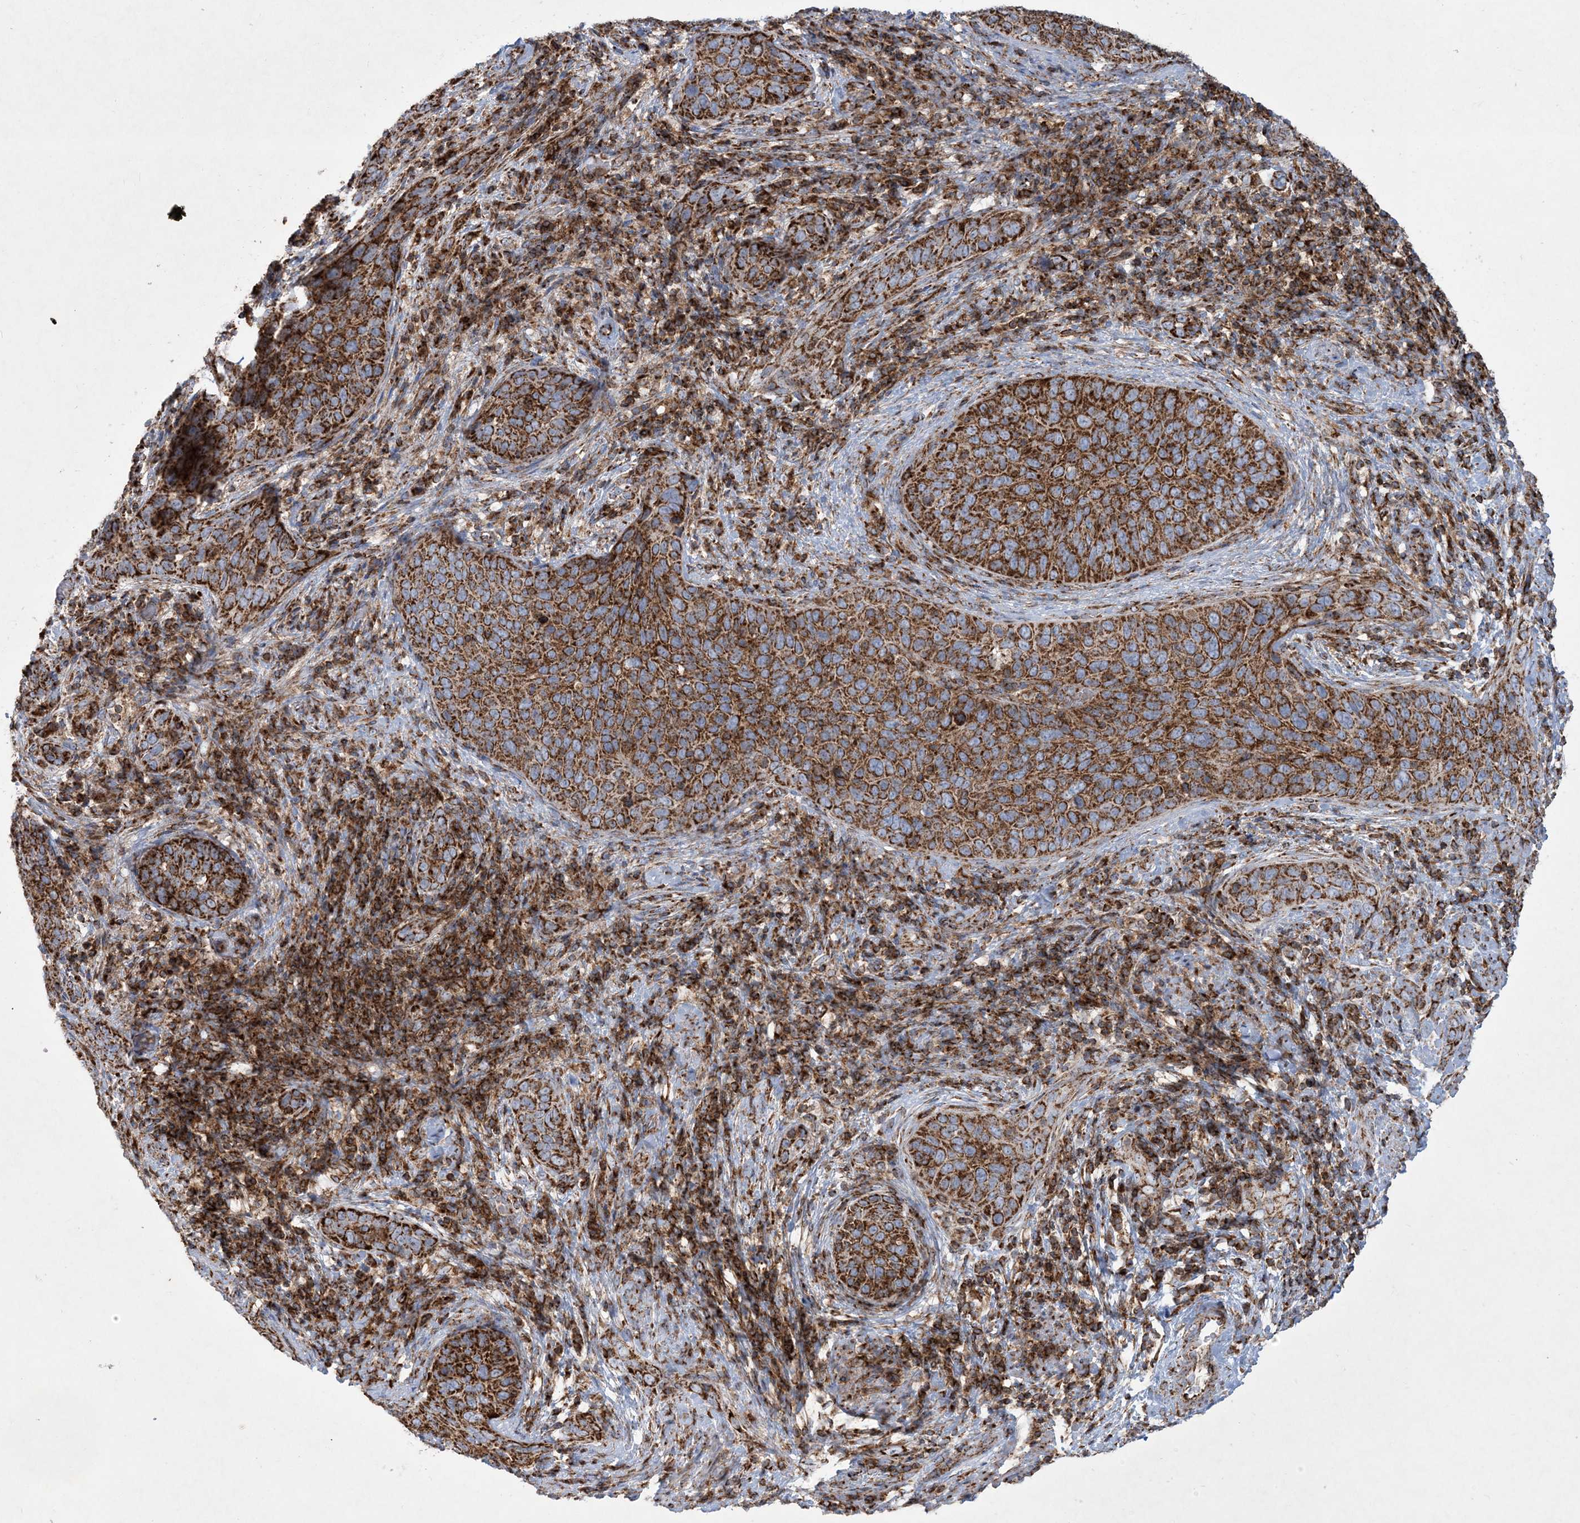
{"staining": {"intensity": "strong", "quantity": ">75%", "location": "cytoplasmic/membranous"}, "tissue": "cervical cancer", "cell_type": "Tumor cells", "image_type": "cancer", "snomed": [{"axis": "morphology", "description": "Squamous cell carcinoma, NOS"}, {"axis": "topography", "description": "Cervix"}], "caption": "High-magnification brightfield microscopy of cervical cancer (squamous cell carcinoma) stained with DAB (3,3'-diaminobenzidine) (brown) and counterstained with hematoxylin (blue). tumor cells exhibit strong cytoplasmic/membranous expression is identified in approximately>75% of cells.", "gene": "BEND4", "patient": {"sex": "female", "age": 60}}